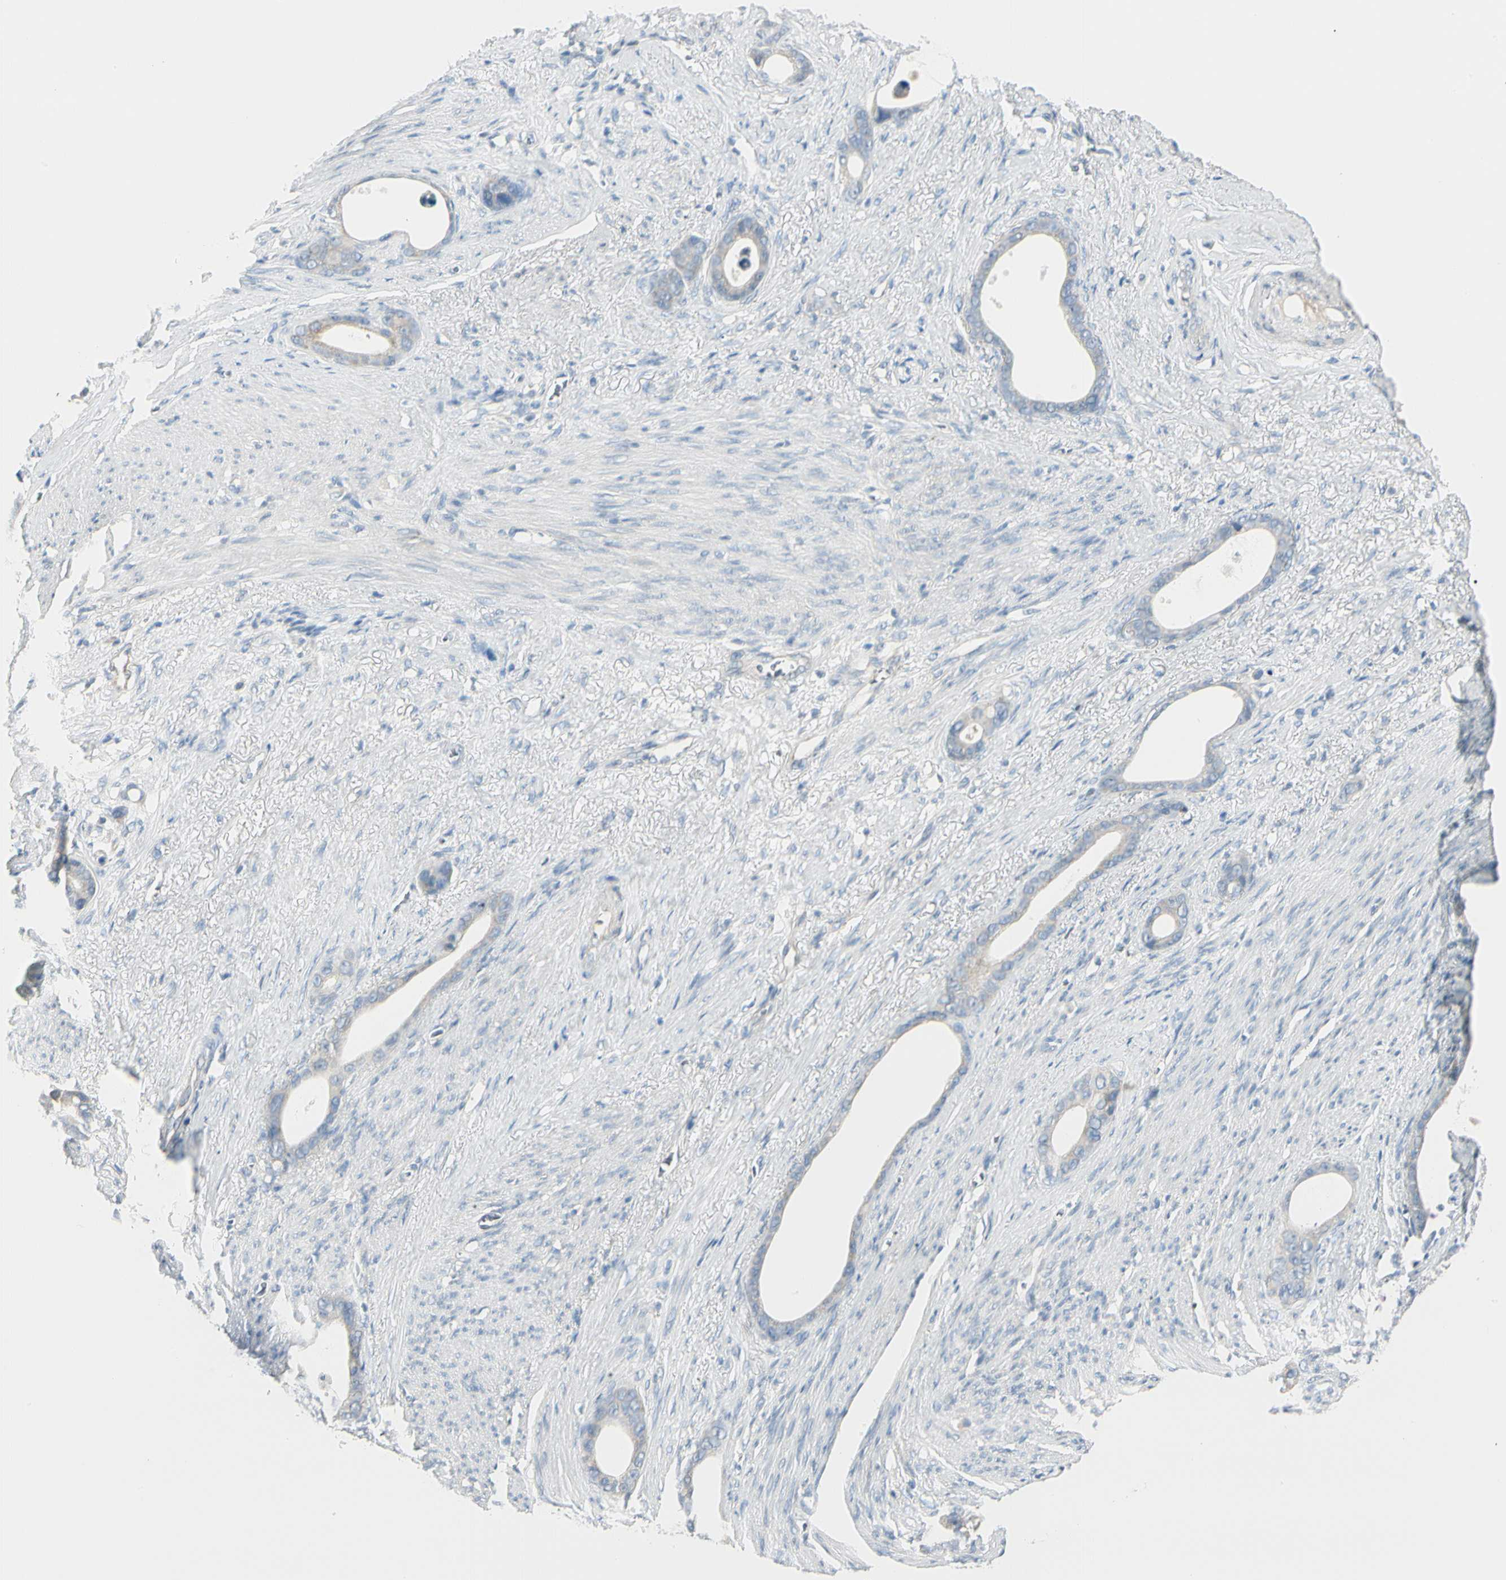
{"staining": {"intensity": "weak", "quantity": "<25%", "location": "cytoplasmic/membranous"}, "tissue": "stomach cancer", "cell_type": "Tumor cells", "image_type": "cancer", "snomed": [{"axis": "morphology", "description": "Adenocarcinoma, NOS"}, {"axis": "topography", "description": "Stomach"}], "caption": "Photomicrograph shows no protein expression in tumor cells of stomach cancer (adenocarcinoma) tissue.", "gene": "SLC6A15", "patient": {"sex": "female", "age": 75}}